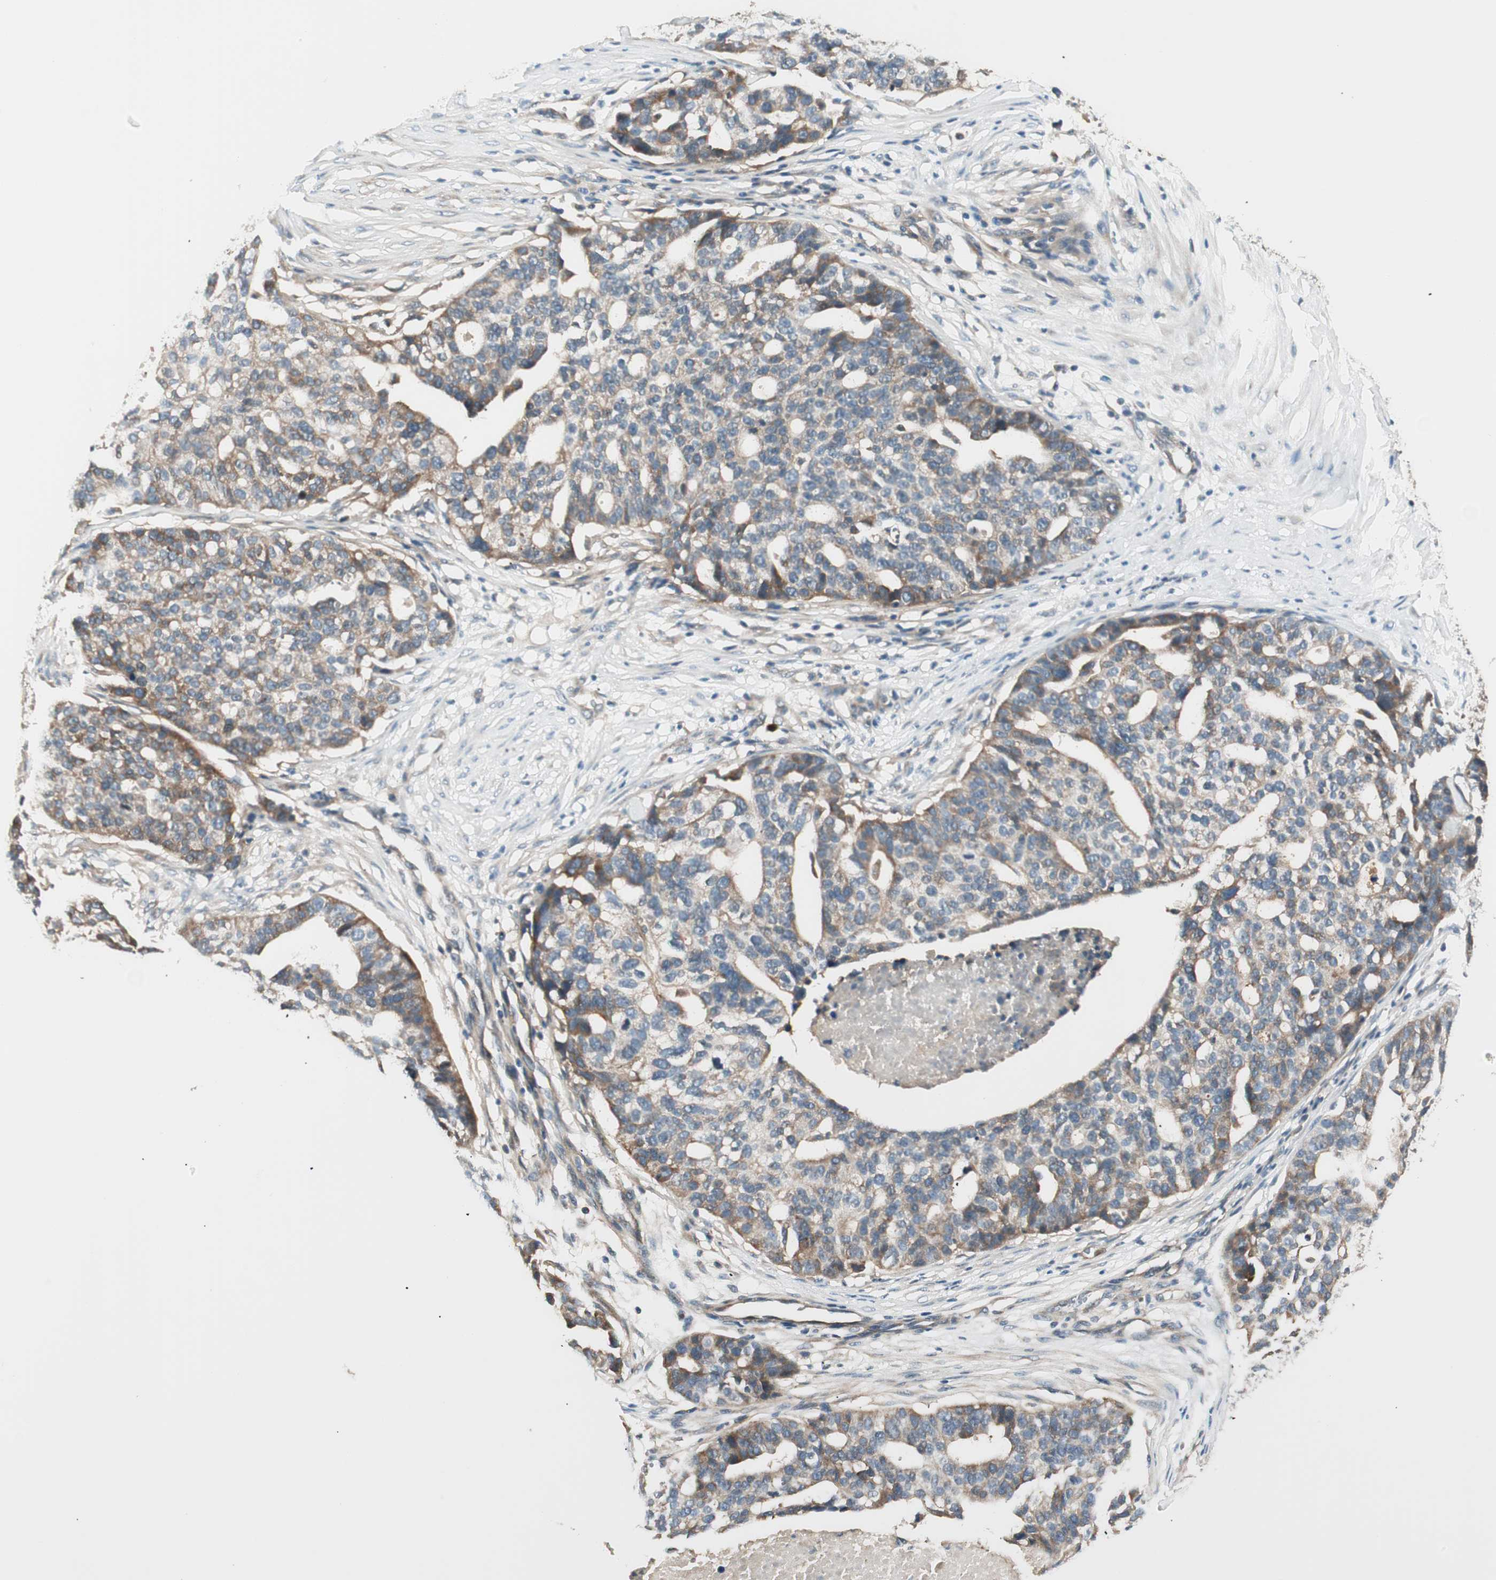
{"staining": {"intensity": "moderate", "quantity": "25%-75%", "location": "cytoplasmic/membranous"}, "tissue": "ovarian cancer", "cell_type": "Tumor cells", "image_type": "cancer", "snomed": [{"axis": "morphology", "description": "Cystadenocarcinoma, serous, NOS"}, {"axis": "topography", "description": "Ovary"}], "caption": "Tumor cells exhibit medium levels of moderate cytoplasmic/membranous staining in about 25%-75% of cells in human ovarian cancer (serous cystadenocarcinoma).", "gene": "TSG101", "patient": {"sex": "female", "age": 59}}